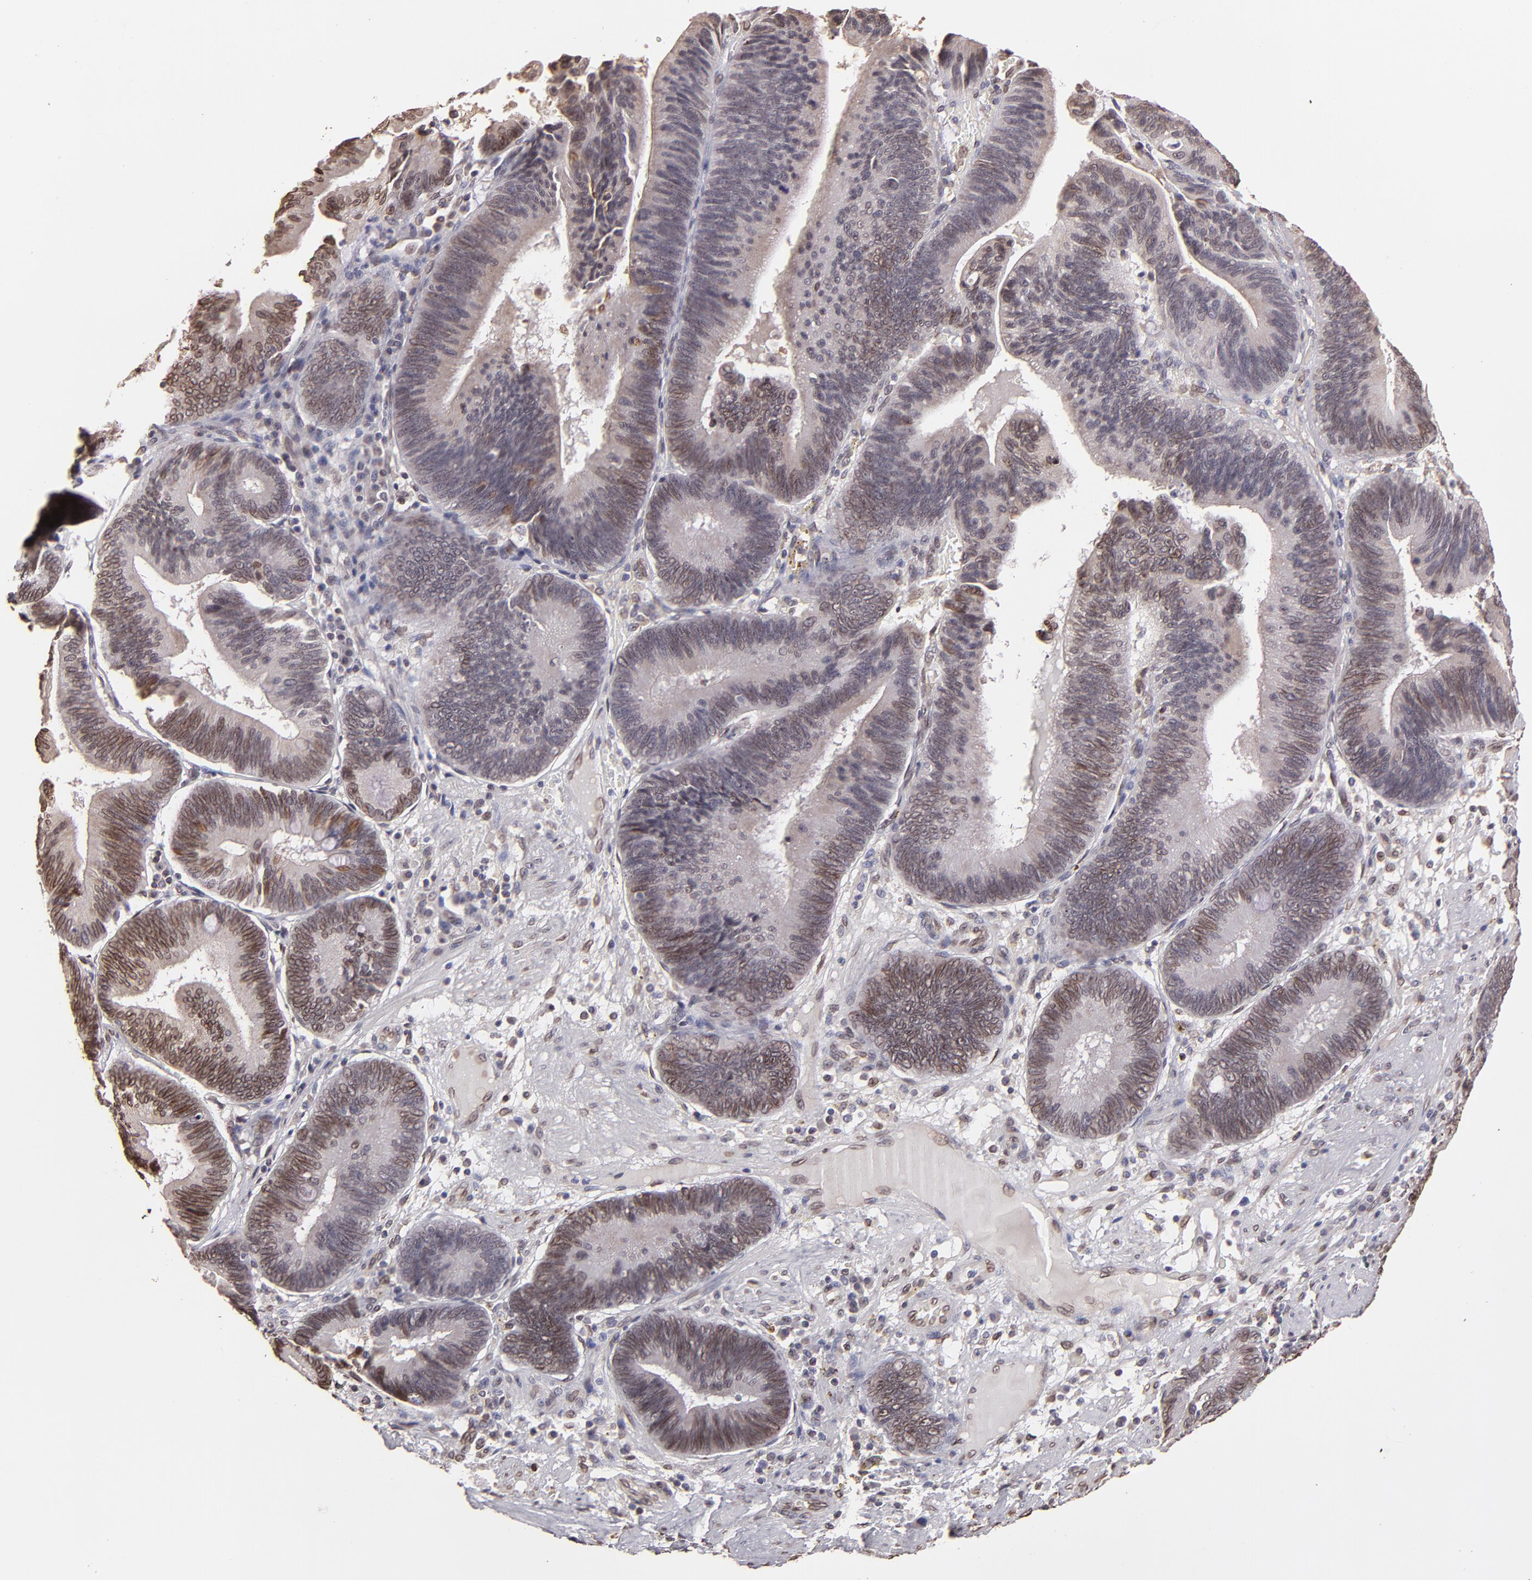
{"staining": {"intensity": "moderate", "quantity": ">75%", "location": "cytoplasmic/membranous,nuclear"}, "tissue": "pancreatic cancer", "cell_type": "Tumor cells", "image_type": "cancer", "snomed": [{"axis": "morphology", "description": "Adenocarcinoma, NOS"}, {"axis": "topography", "description": "Pancreas"}], "caption": "A high-resolution histopathology image shows immunohistochemistry staining of adenocarcinoma (pancreatic), which shows moderate cytoplasmic/membranous and nuclear expression in approximately >75% of tumor cells. Immunohistochemistry stains the protein of interest in brown and the nuclei are stained blue.", "gene": "PUM3", "patient": {"sex": "male", "age": 82}}